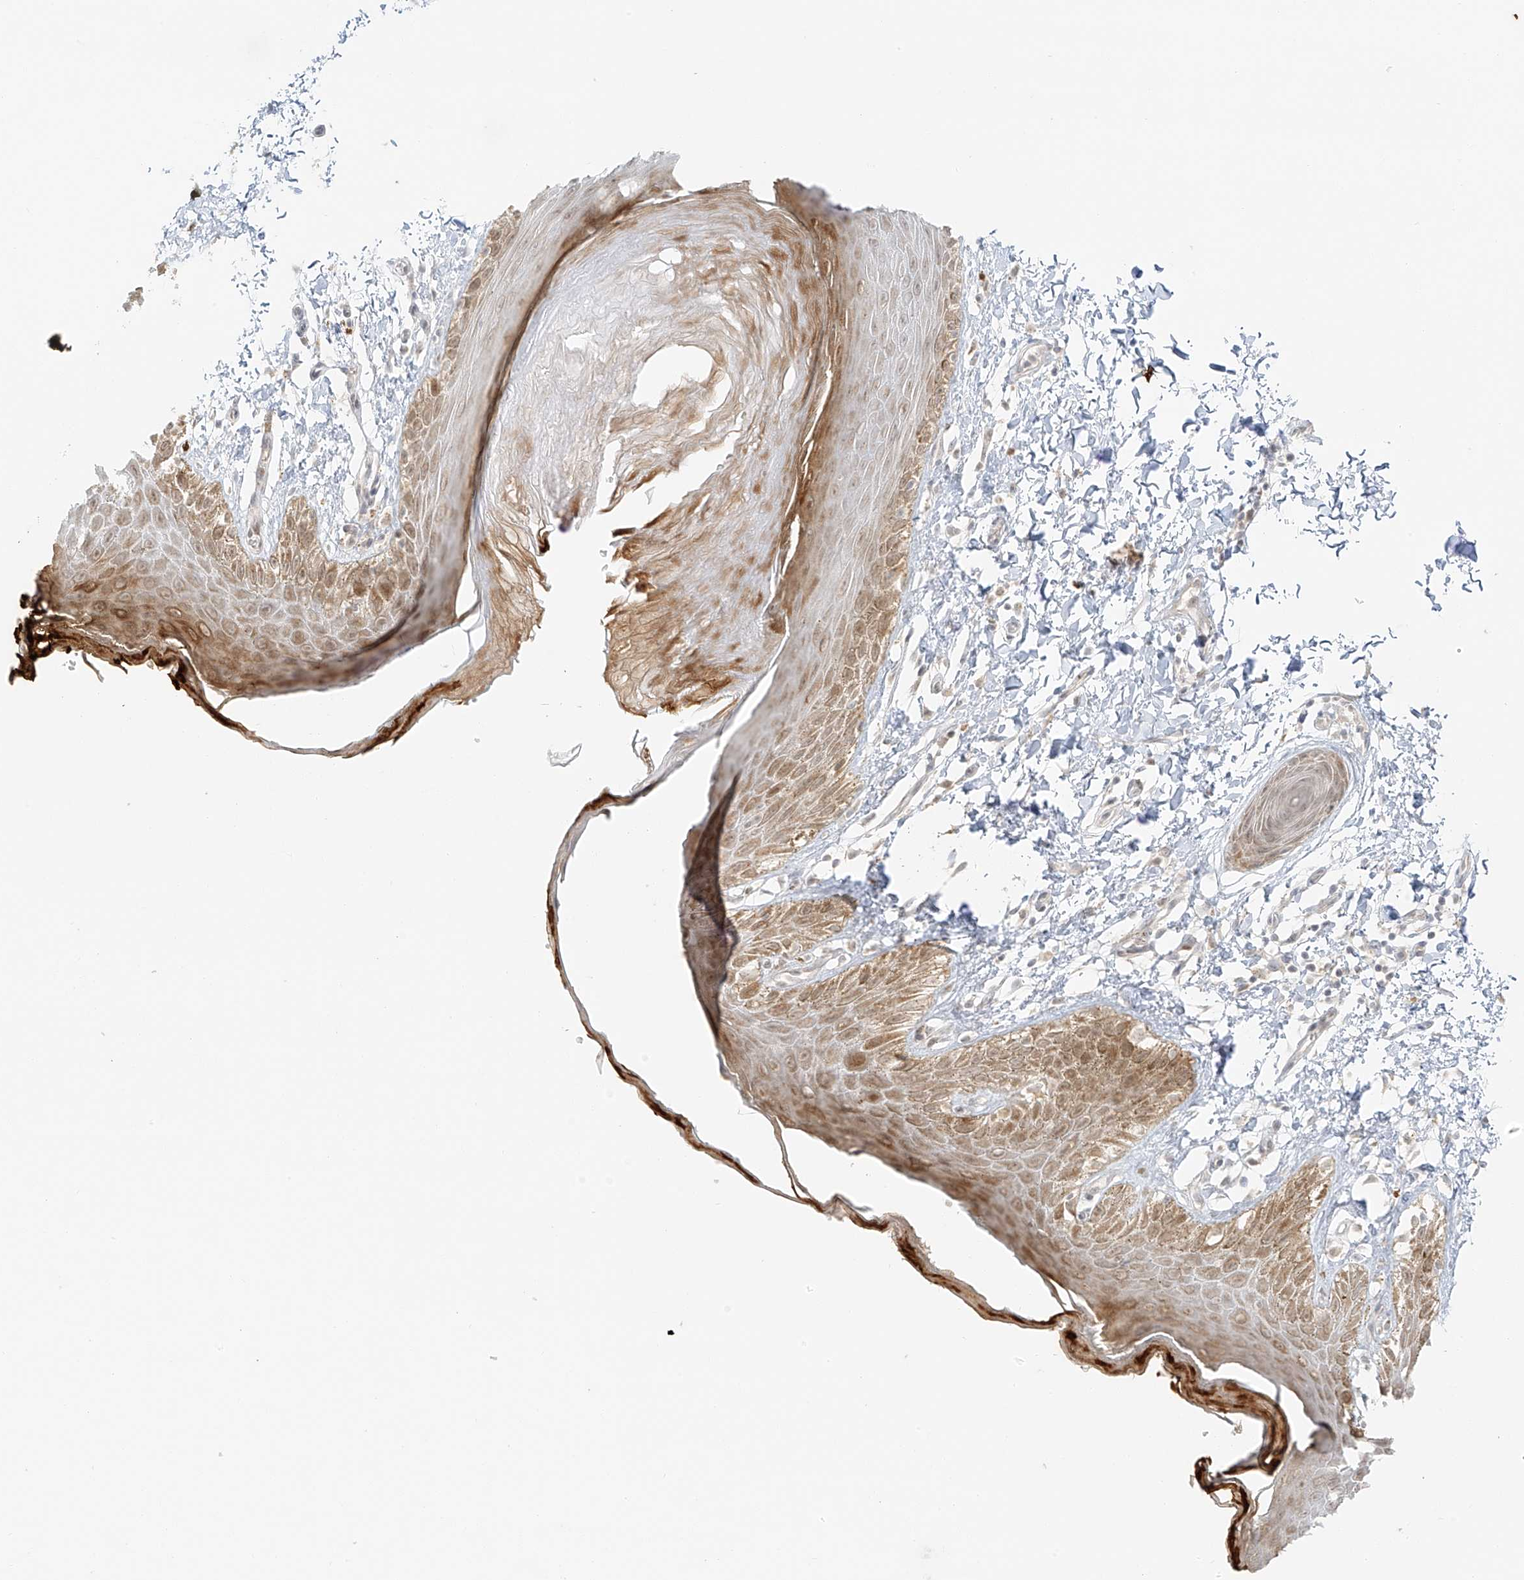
{"staining": {"intensity": "moderate", "quantity": ">75%", "location": "cytoplasmic/membranous,nuclear"}, "tissue": "skin", "cell_type": "Epidermal cells", "image_type": "normal", "snomed": [{"axis": "morphology", "description": "Normal tissue, NOS"}, {"axis": "topography", "description": "Anal"}], "caption": "This image reveals immunohistochemistry staining of normal skin, with medium moderate cytoplasmic/membranous,nuclear positivity in about >75% of epidermal cells.", "gene": "MIPEP", "patient": {"sex": "male", "age": 44}}